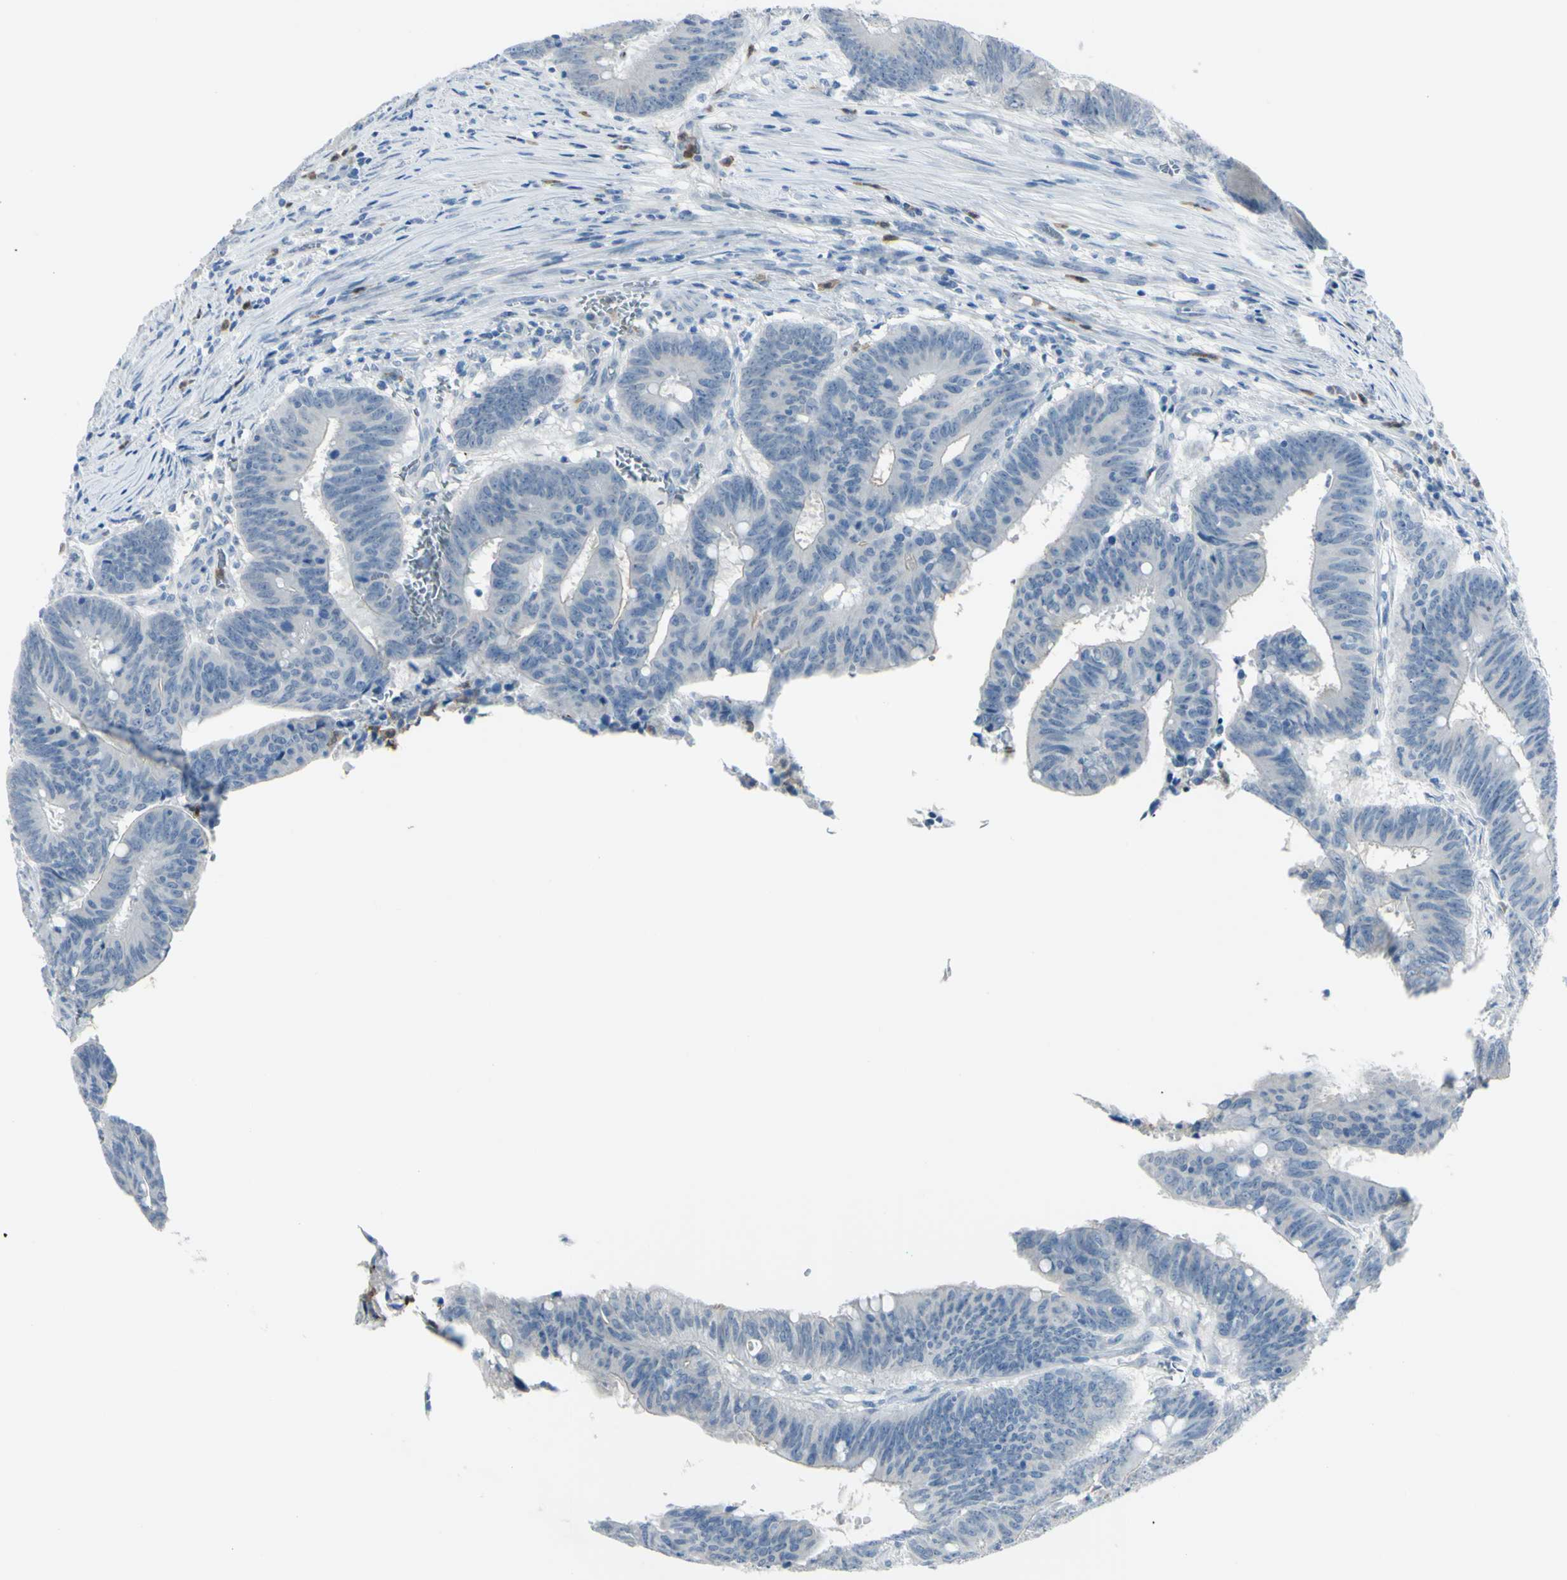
{"staining": {"intensity": "negative", "quantity": "none", "location": "none"}, "tissue": "colorectal cancer", "cell_type": "Tumor cells", "image_type": "cancer", "snomed": [{"axis": "morphology", "description": "Adenocarcinoma, NOS"}, {"axis": "topography", "description": "Colon"}], "caption": "Colorectal cancer was stained to show a protein in brown. There is no significant staining in tumor cells. (DAB IHC with hematoxylin counter stain).", "gene": "ZNF557", "patient": {"sex": "male", "age": 45}}